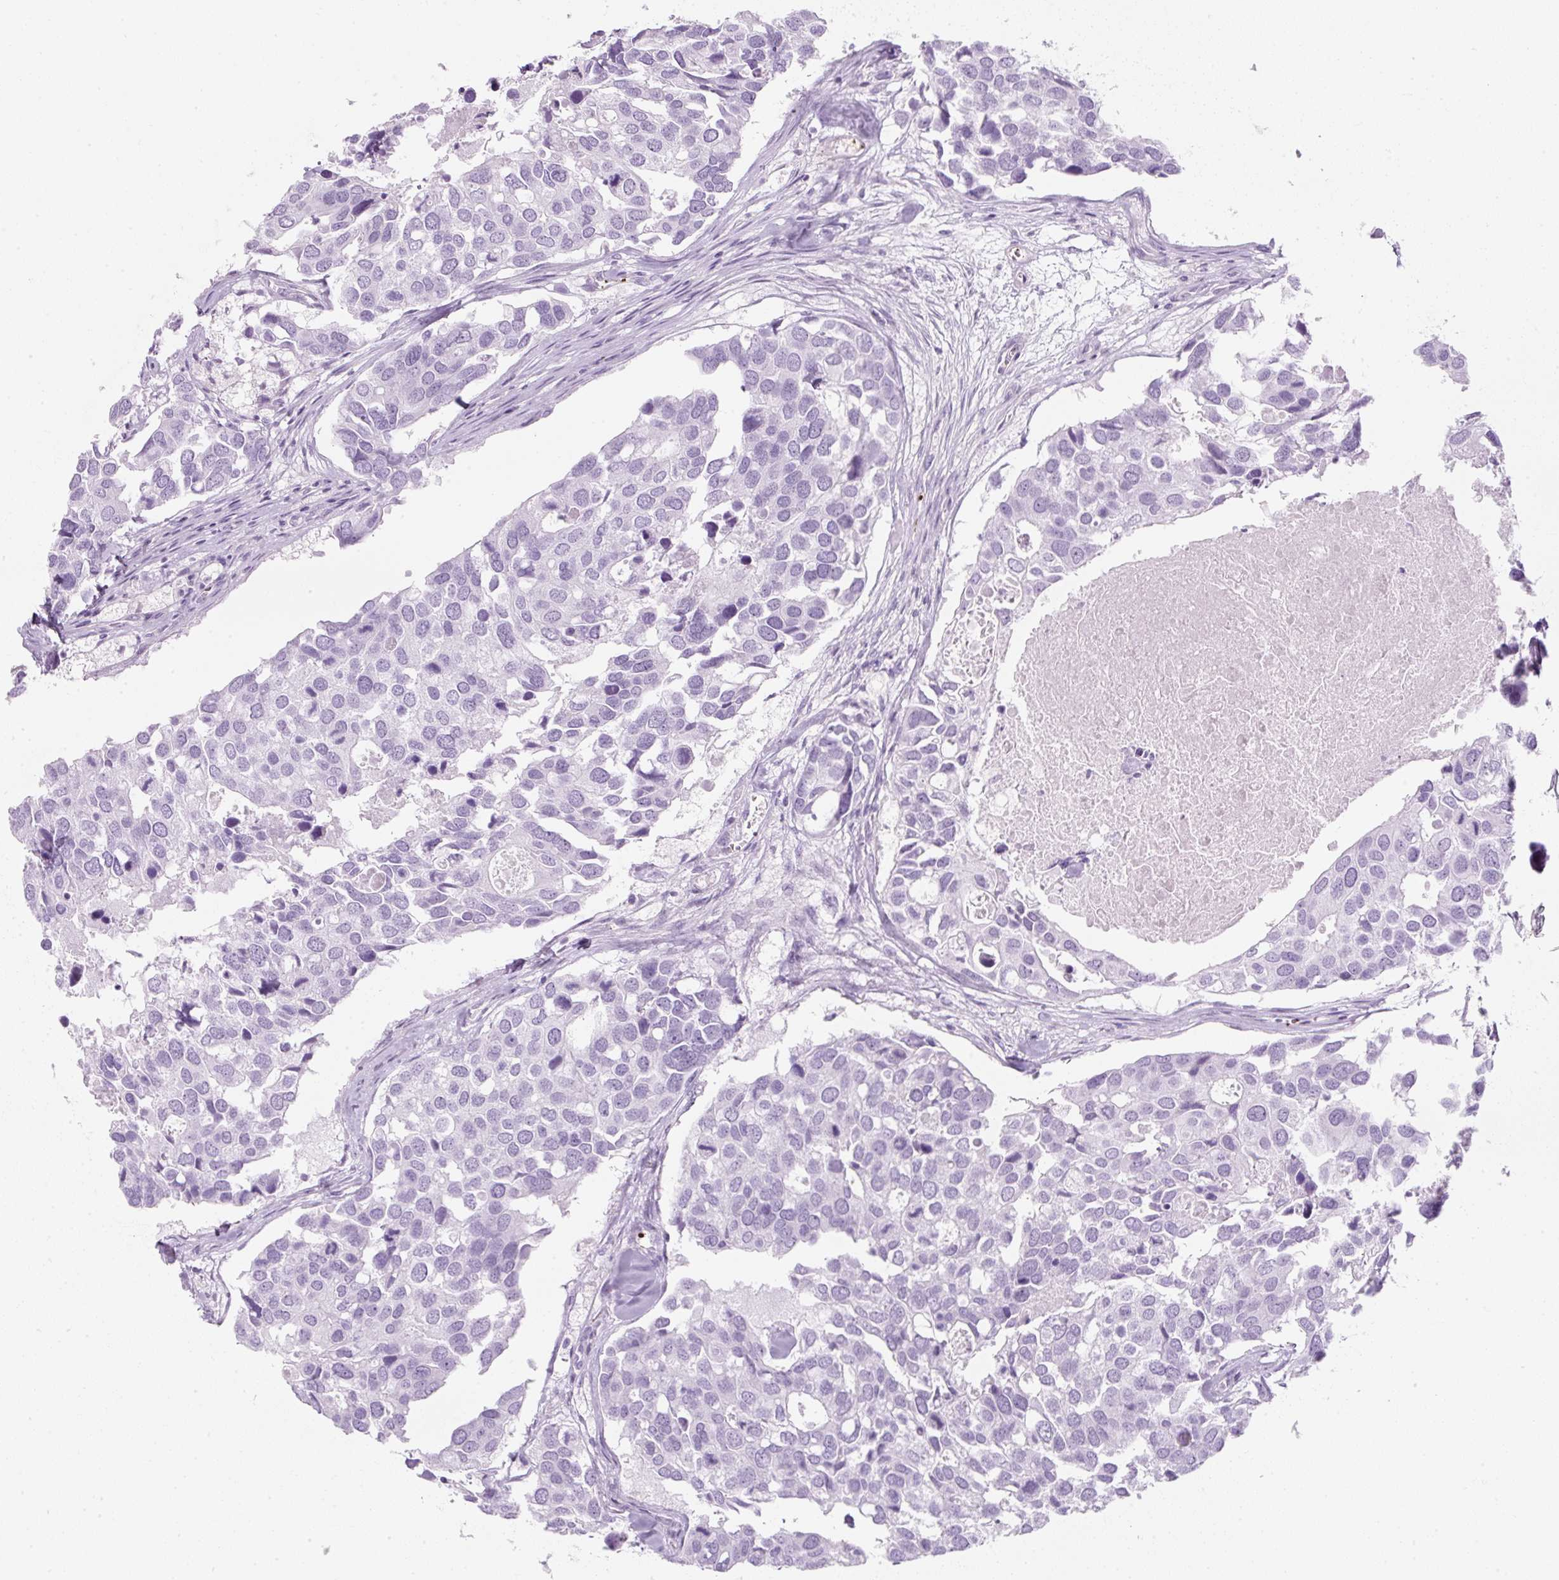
{"staining": {"intensity": "negative", "quantity": "none", "location": "none"}, "tissue": "breast cancer", "cell_type": "Tumor cells", "image_type": "cancer", "snomed": [{"axis": "morphology", "description": "Duct carcinoma"}, {"axis": "topography", "description": "Breast"}], "caption": "The immunohistochemistry (IHC) image has no significant staining in tumor cells of breast cancer tissue. (Brightfield microscopy of DAB (3,3'-diaminobenzidine) immunohistochemistry at high magnification).", "gene": "PF4V1", "patient": {"sex": "female", "age": 83}}